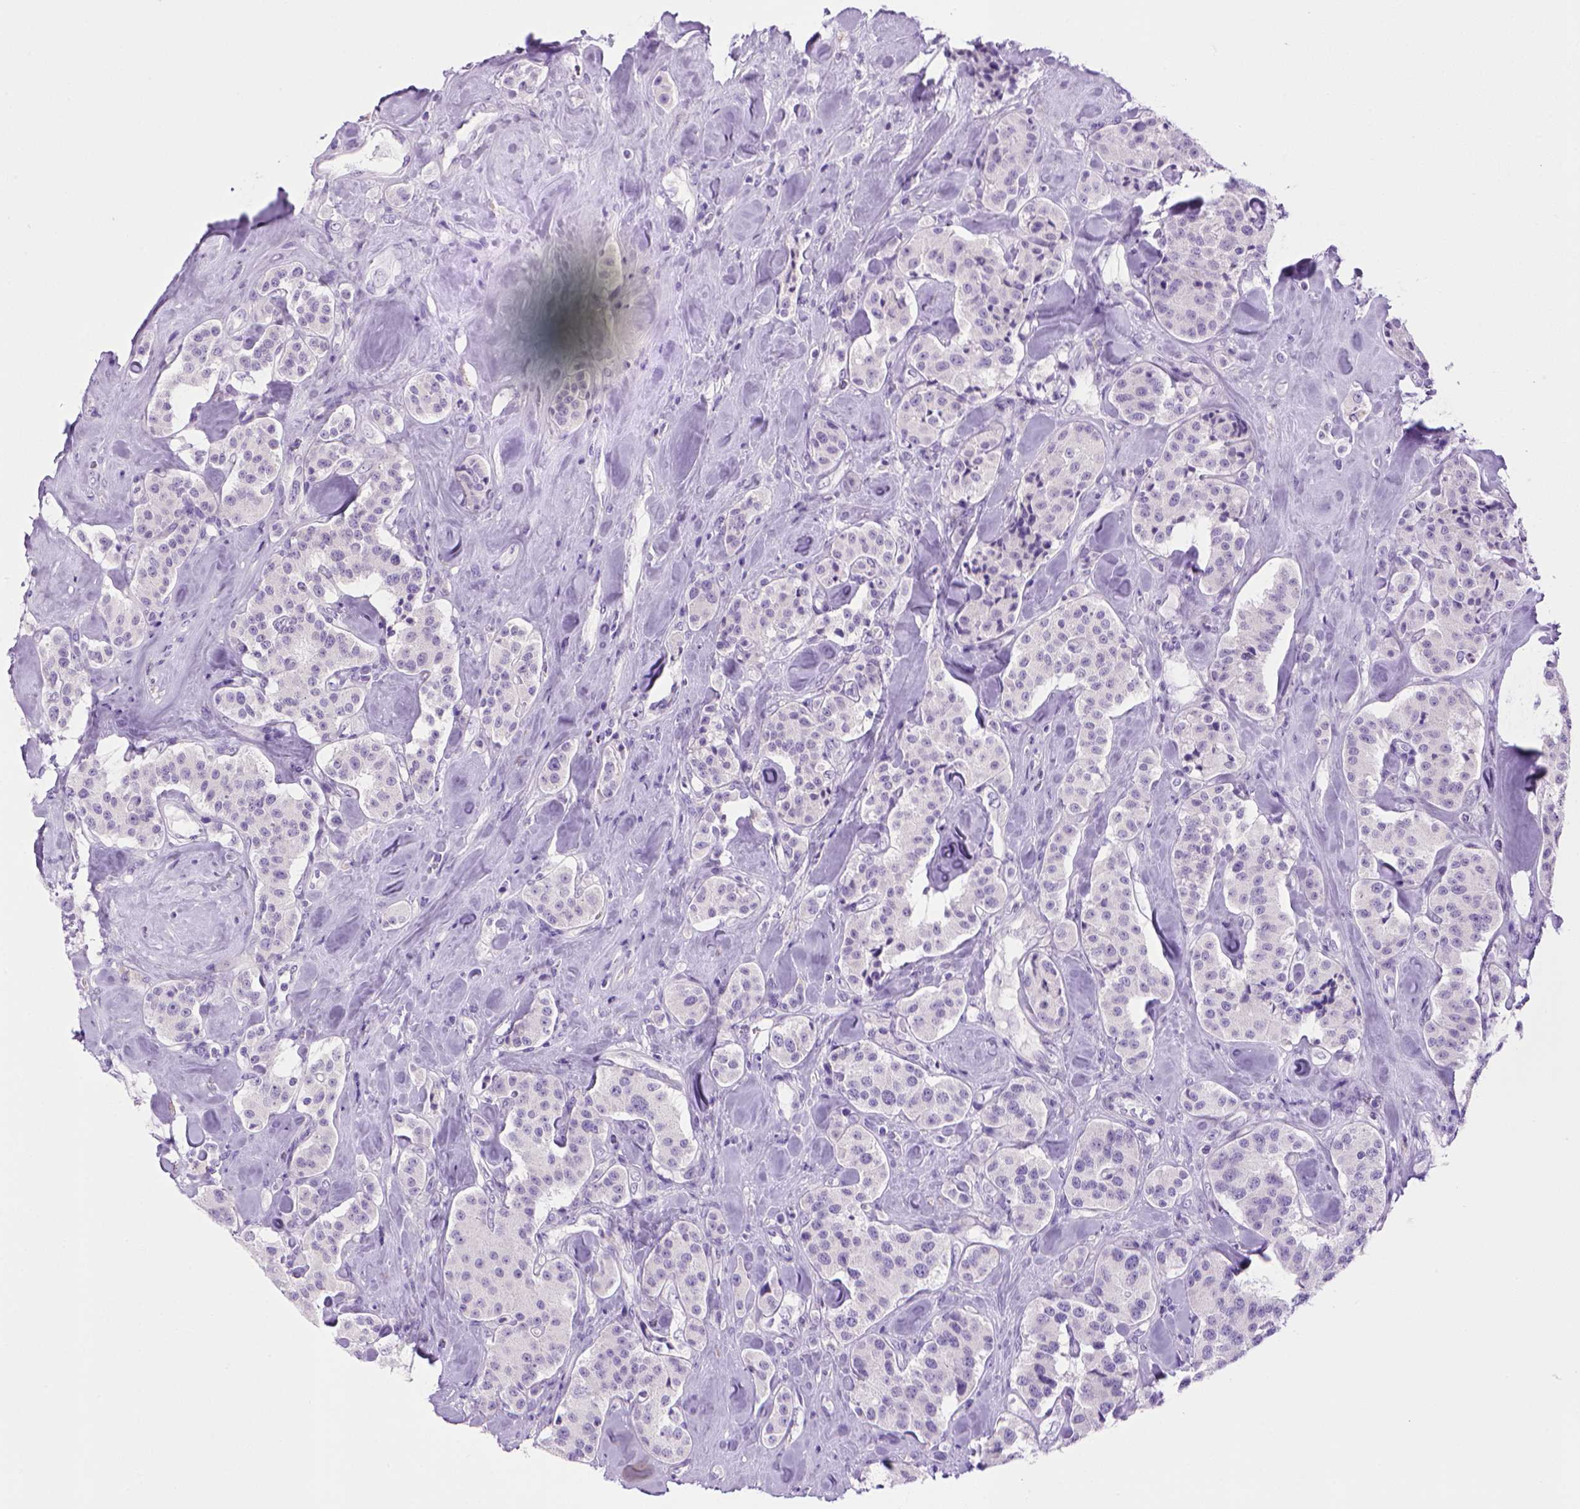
{"staining": {"intensity": "negative", "quantity": "none", "location": "none"}, "tissue": "carcinoid", "cell_type": "Tumor cells", "image_type": "cancer", "snomed": [{"axis": "morphology", "description": "Carcinoid, malignant, NOS"}, {"axis": "topography", "description": "Pancreas"}], "caption": "There is no significant staining in tumor cells of carcinoid.", "gene": "SGCG", "patient": {"sex": "male", "age": 41}}